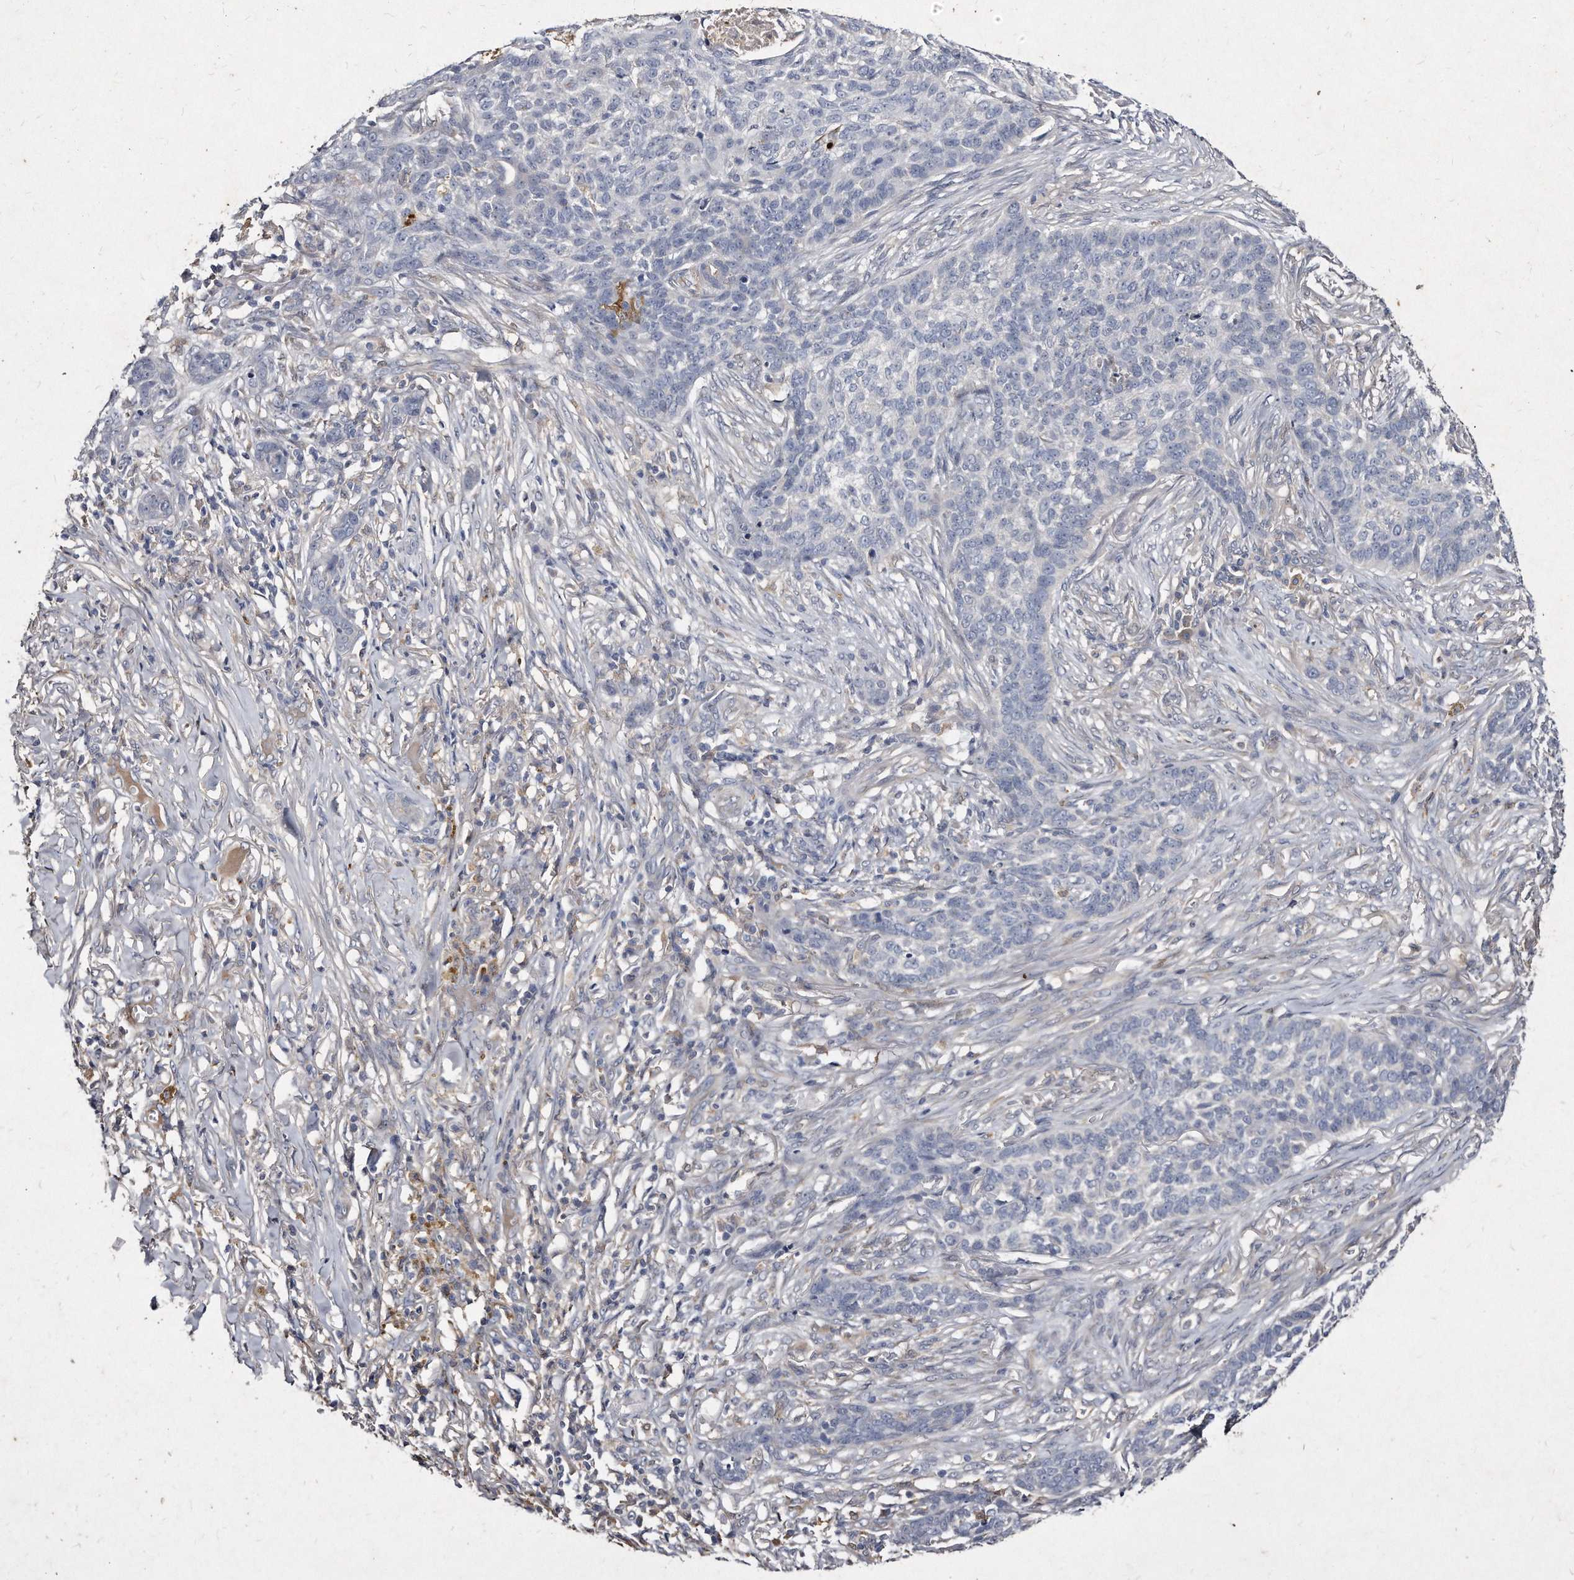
{"staining": {"intensity": "negative", "quantity": "none", "location": "none"}, "tissue": "skin cancer", "cell_type": "Tumor cells", "image_type": "cancer", "snomed": [{"axis": "morphology", "description": "Basal cell carcinoma"}, {"axis": "topography", "description": "Skin"}], "caption": "The IHC histopathology image has no significant staining in tumor cells of skin cancer tissue.", "gene": "KLHDC3", "patient": {"sex": "male", "age": 85}}